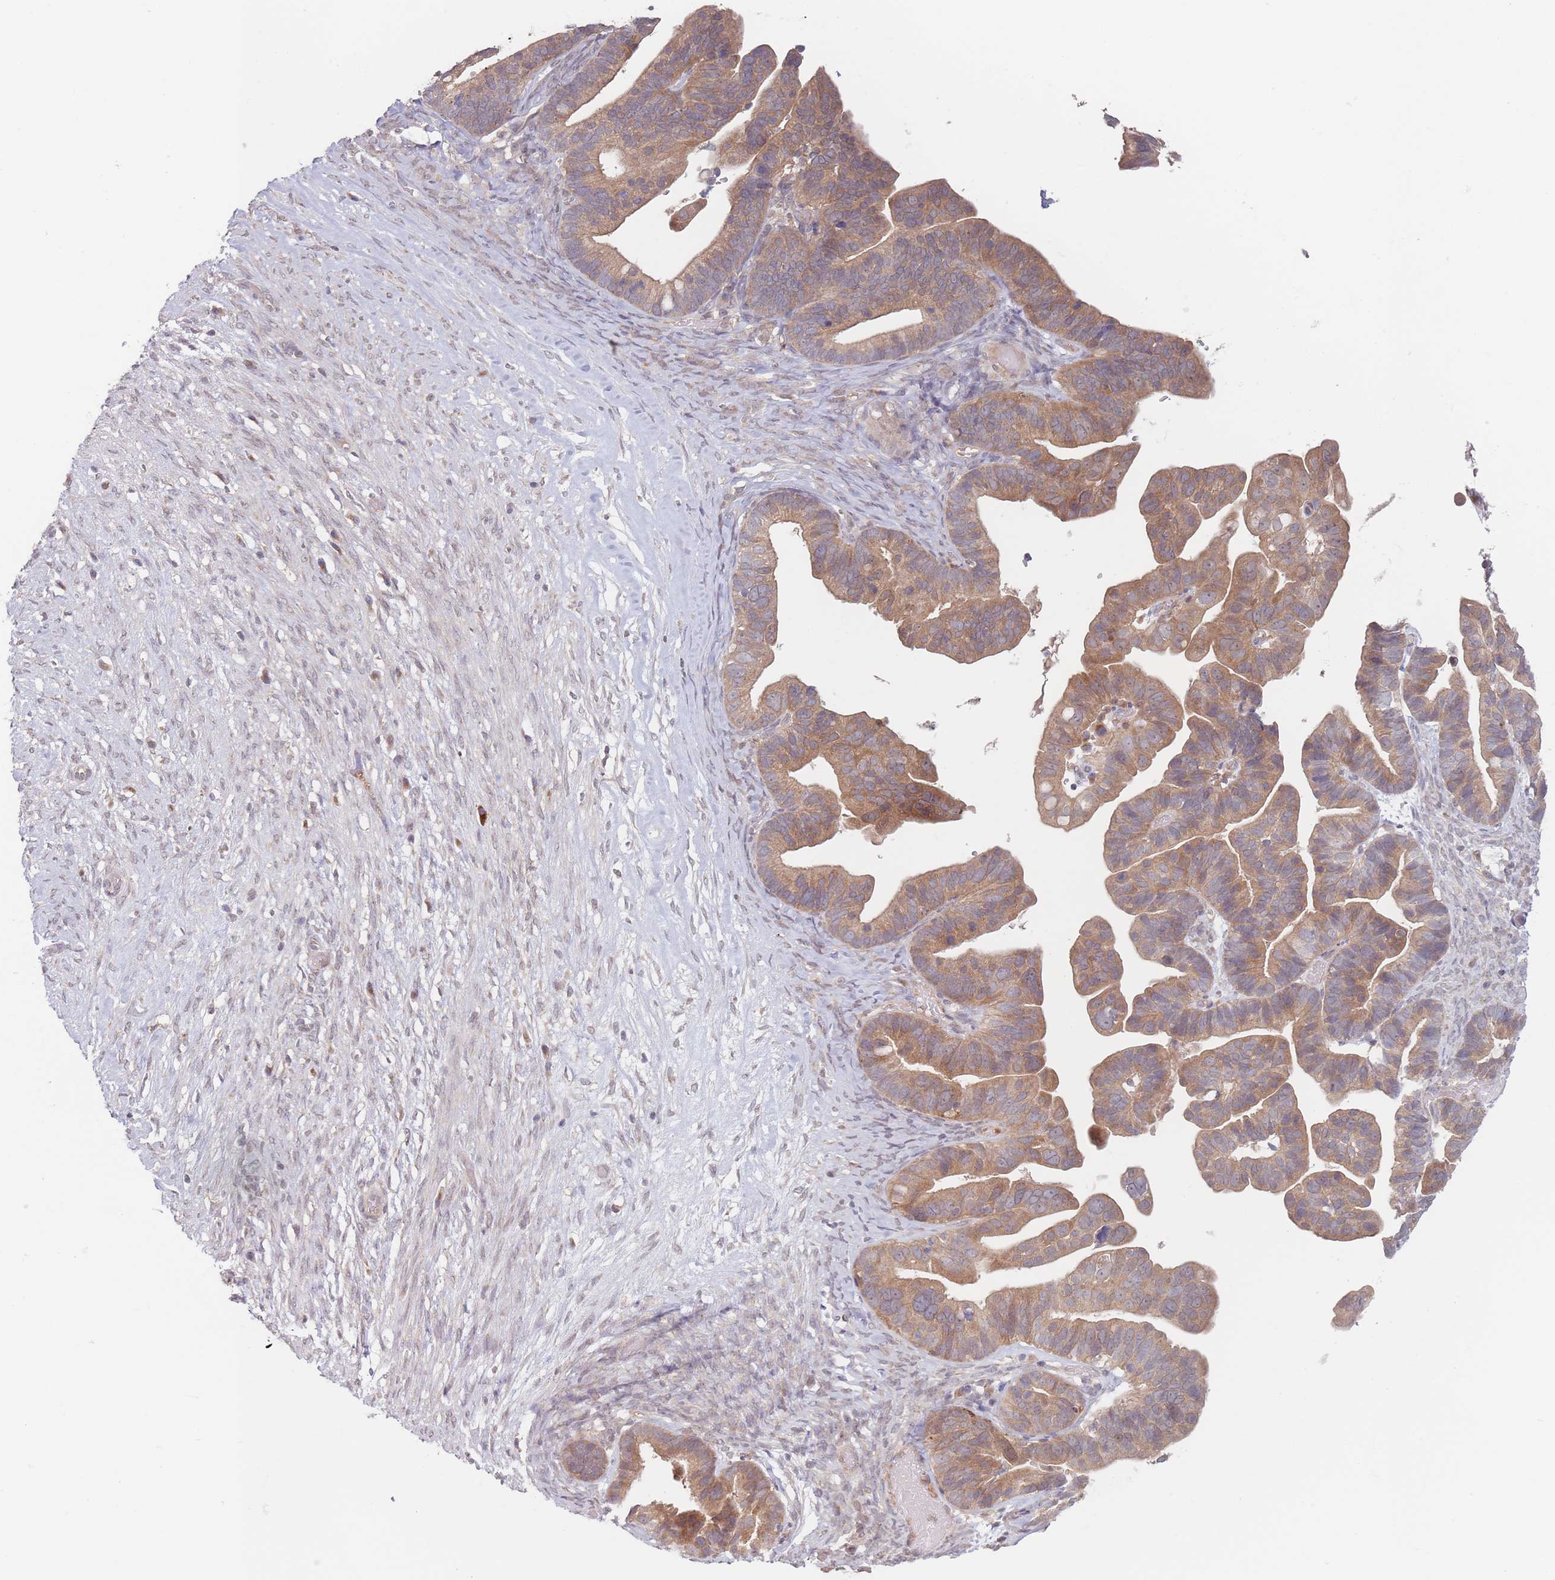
{"staining": {"intensity": "moderate", "quantity": ">75%", "location": "cytoplasmic/membranous"}, "tissue": "ovarian cancer", "cell_type": "Tumor cells", "image_type": "cancer", "snomed": [{"axis": "morphology", "description": "Cystadenocarcinoma, serous, NOS"}, {"axis": "topography", "description": "Ovary"}], "caption": "Approximately >75% of tumor cells in ovarian cancer (serous cystadenocarcinoma) reveal moderate cytoplasmic/membranous protein expression as visualized by brown immunohistochemical staining.", "gene": "PPM1A", "patient": {"sex": "female", "age": 56}}